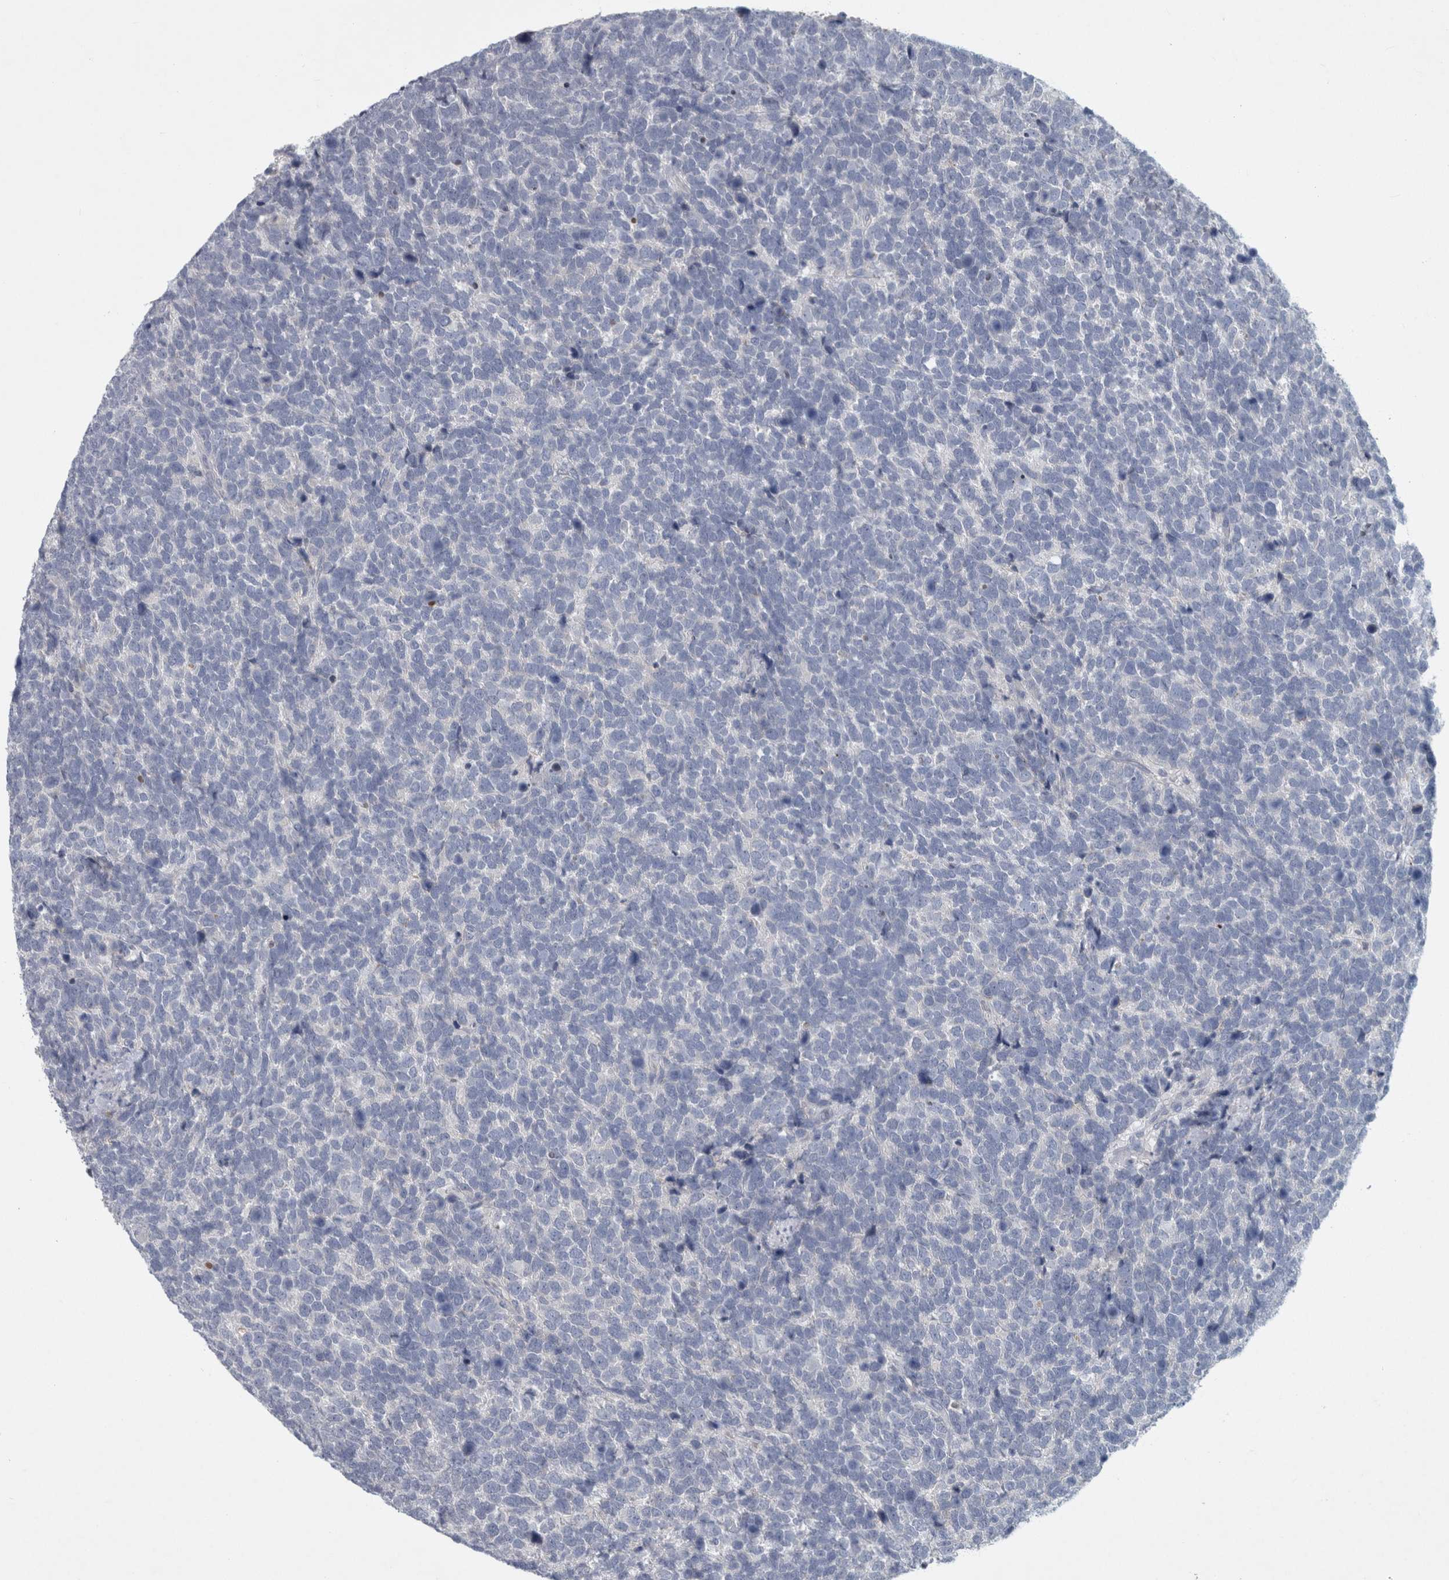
{"staining": {"intensity": "negative", "quantity": "none", "location": "none"}, "tissue": "urothelial cancer", "cell_type": "Tumor cells", "image_type": "cancer", "snomed": [{"axis": "morphology", "description": "Urothelial carcinoma, High grade"}, {"axis": "topography", "description": "Urinary bladder"}], "caption": "This is an IHC histopathology image of human urothelial cancer. There is no staining in tumor cells.", "gene": "FAM83H", "patient": {"sex": "female", "age": 82}}